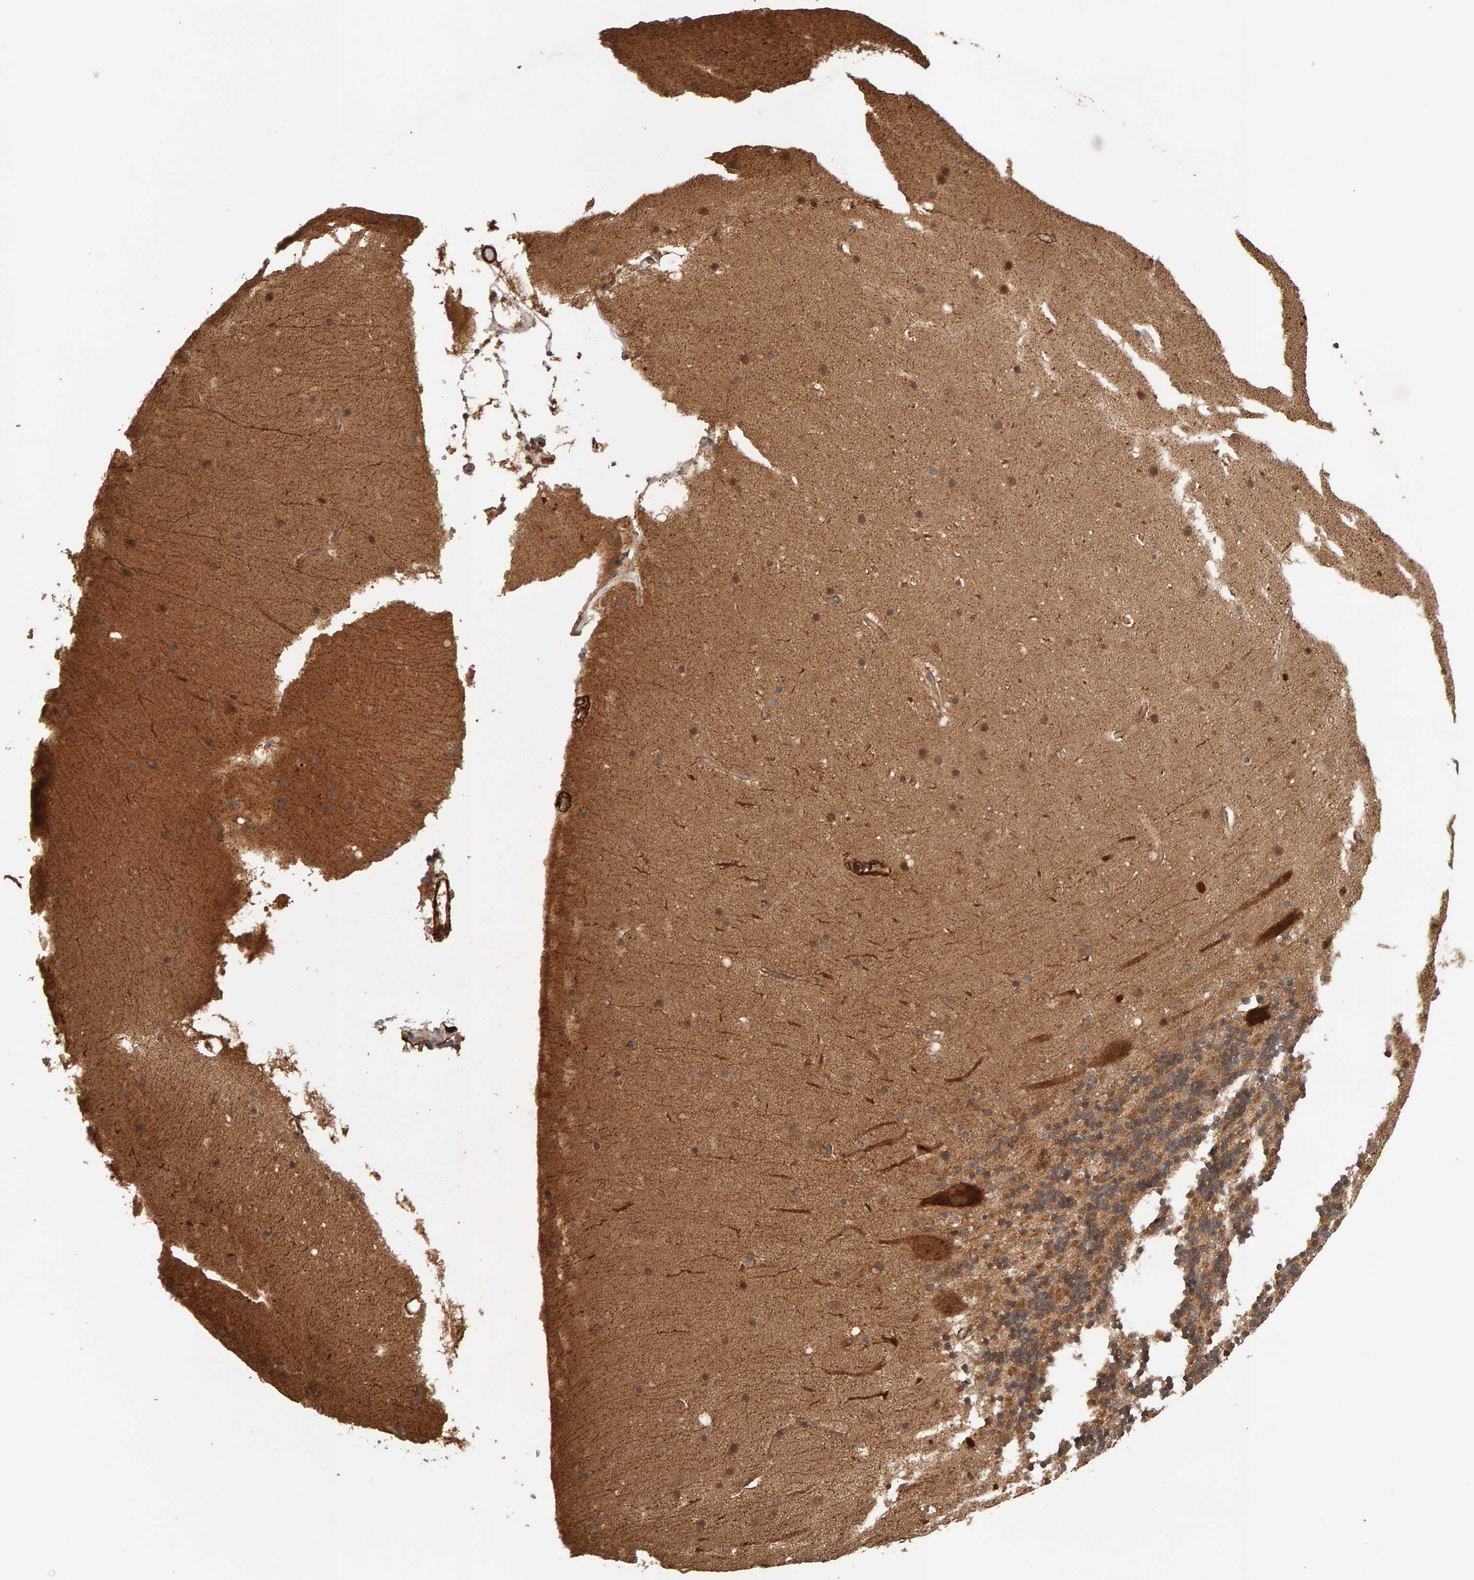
{"staining": {"intensity": "moderate", "quantity": ">75%", "location": "cytoplasmic/membranous"}, "tissue": "cerebellum", "cell_type": "Cells in granular layer", "image_type": "normal", "snomed": [{"axis": "morphology", "description": "Normal tissue, NOS"}, {"axis": "topography", "description": "Cerebellum"}], "caption": "Immunohistochemical staining of benign cerebellum reveals medium levels of moderate cytoplasmic/membranous positivity in about >75% of cells in granular layer. (DAB (3,3'-diaminobenzidine) IHC with brightfield microscopy, high magnification).", "gene": "SYNRG", "patient": {"sex": "male", "age": 57}}